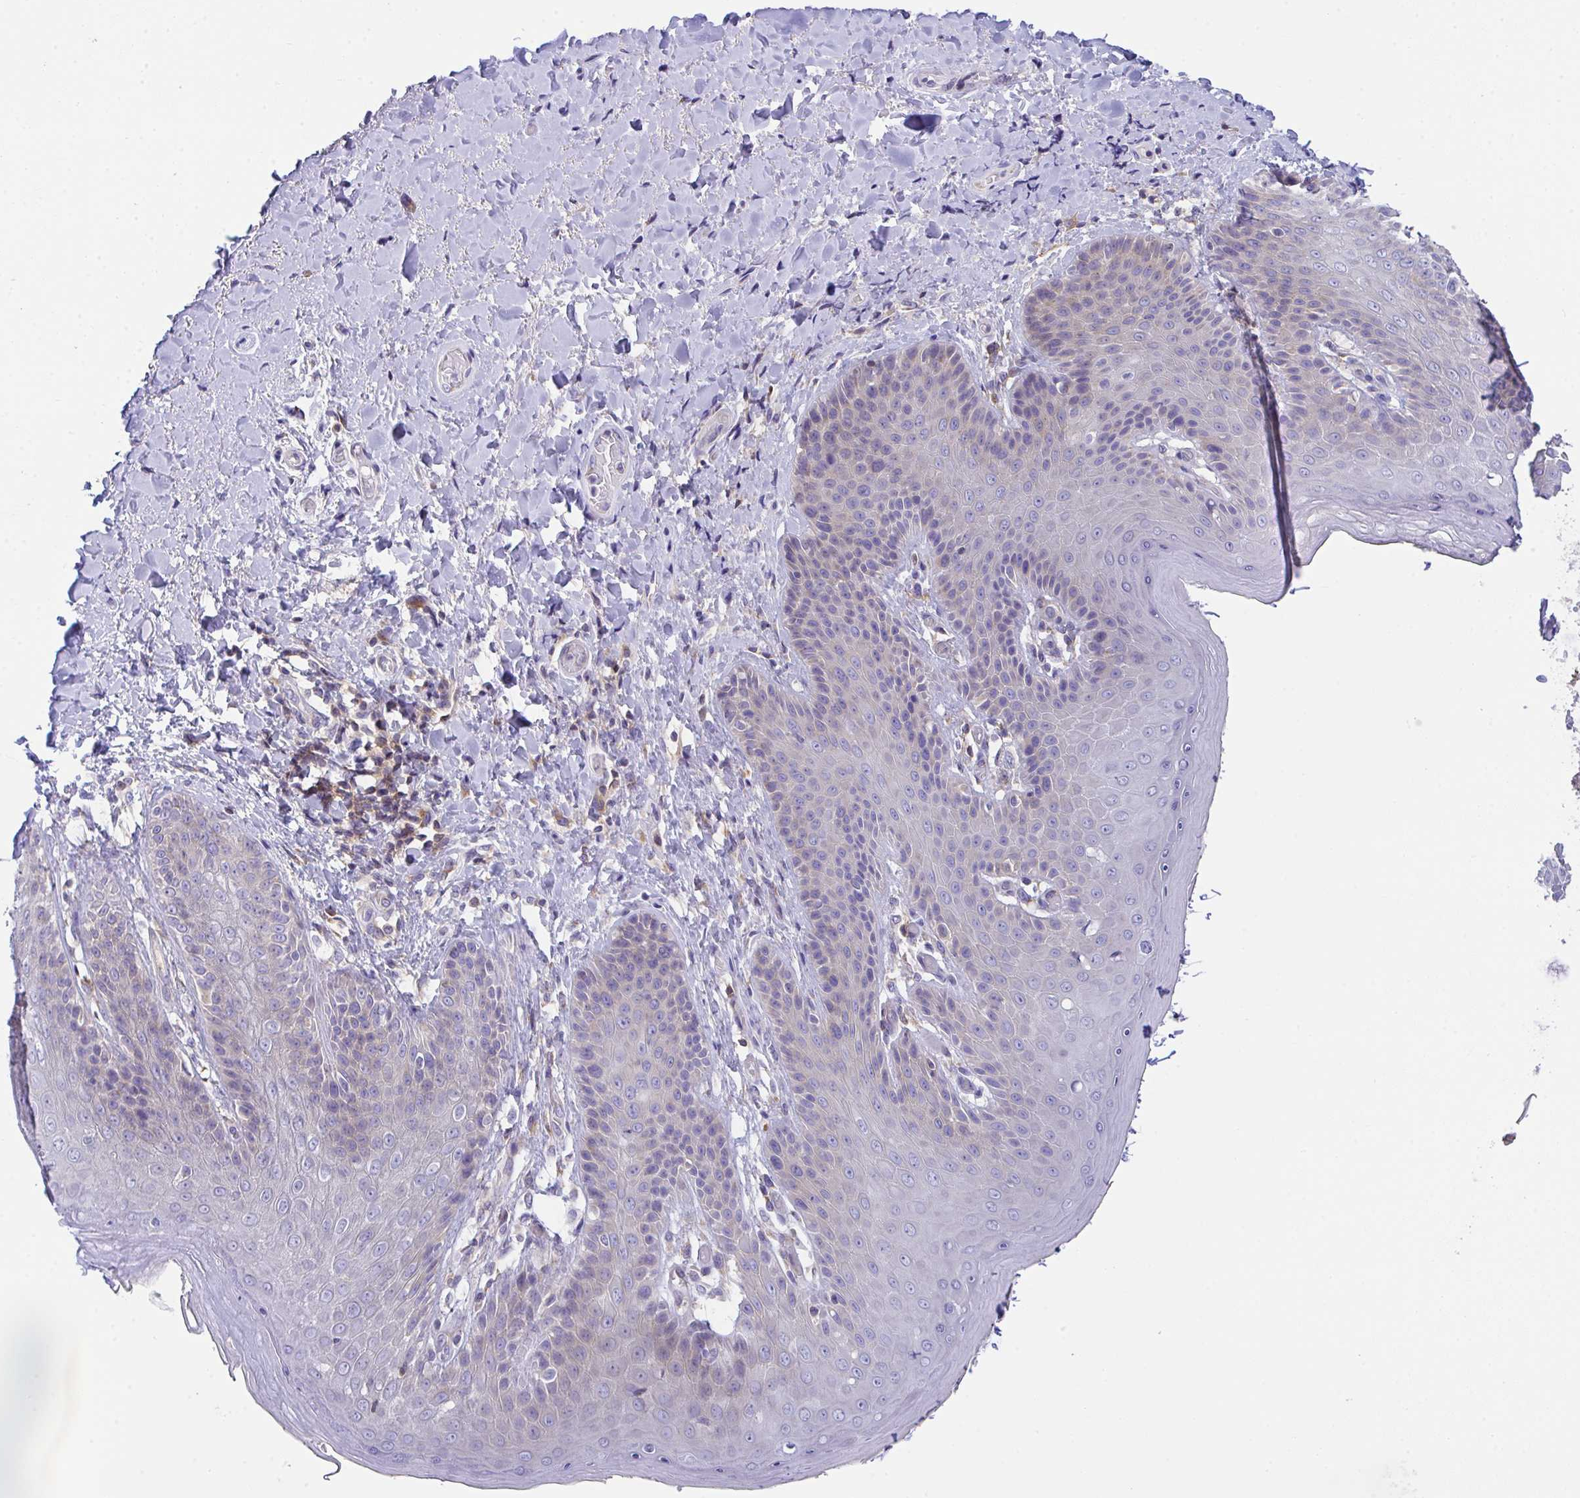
{"staining": {"intensity": "negative", "quantity": "none", "location": "none"}, "tissue": "skin", "cell_type": "Epidermal cells", "image_type": "normal", "snomed": [{"axis": "morphology", "description": "Normal tissue, NOS"}, {"axis": "topography", "description": "Anal"}, {"axis": "topography", "description": "Peripheral nerve tissue"}], "caption": "The micrograph demonstrates no significant staining in epidermal cells of skin.", "gene": "MIA3", "patient": {"sex": "male", "age": 51}}